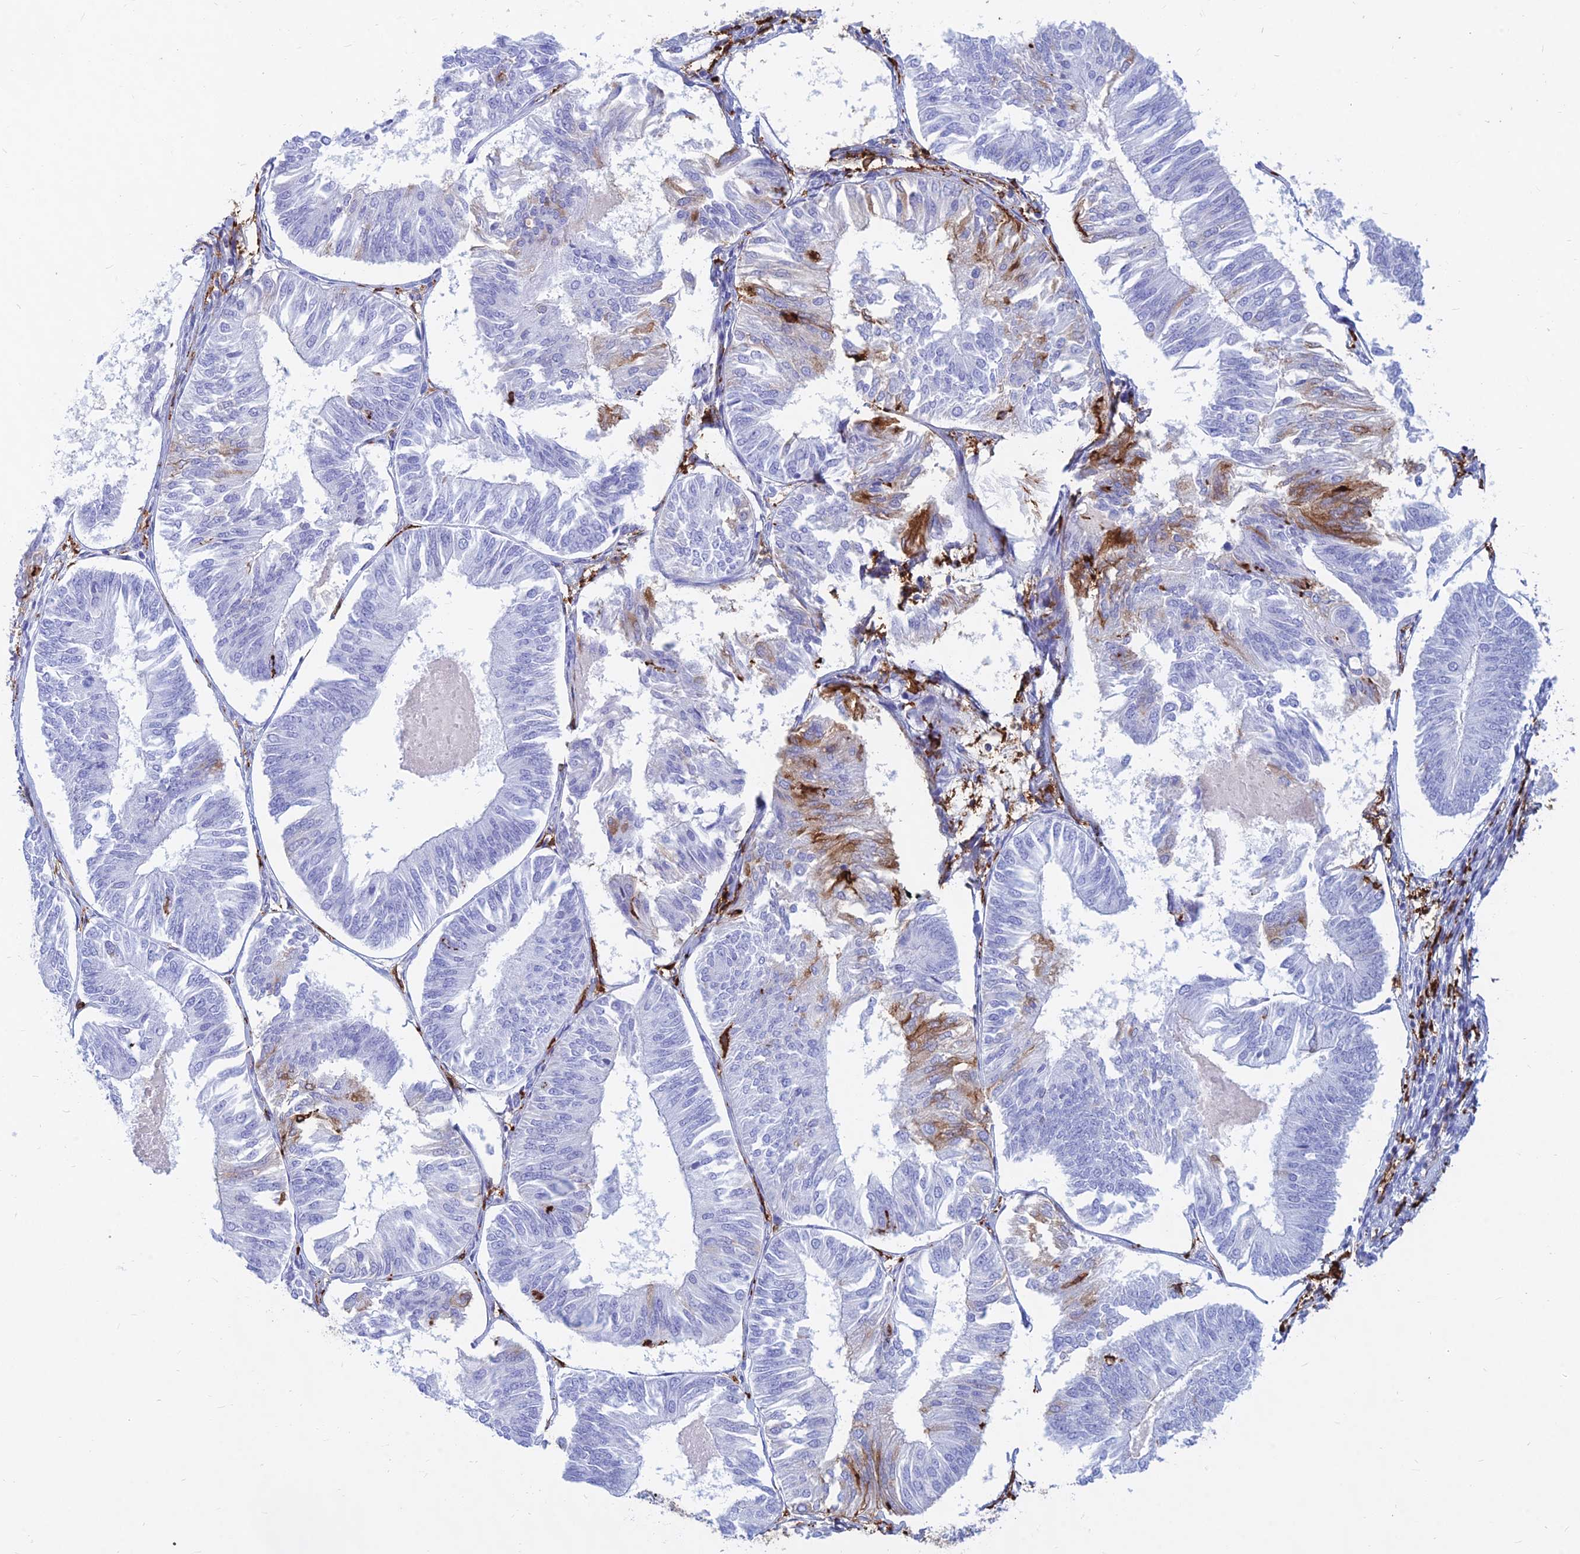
{"staining": {"intensity": "strong", "quantity": "25%-75%", "location": "cytoplasmic/membranous"}, "tissue": "endometrial cancer", "cell_type": "Tumor cells", "image_type": "cancer", "snomed": [{"axis": "morphology", "description": "Adenocarcinoma, NOS"}, {"axis": "topography", "description": "Endometrium"}], "caption": "Protein staining of endometrial cancer tissue demonstrates strong cytoplasmic/membranous expression in about 25%-75% of tumor cells.", "gene": "HLA-DRB1", "patient": {"sex": "female", "age": 58}}